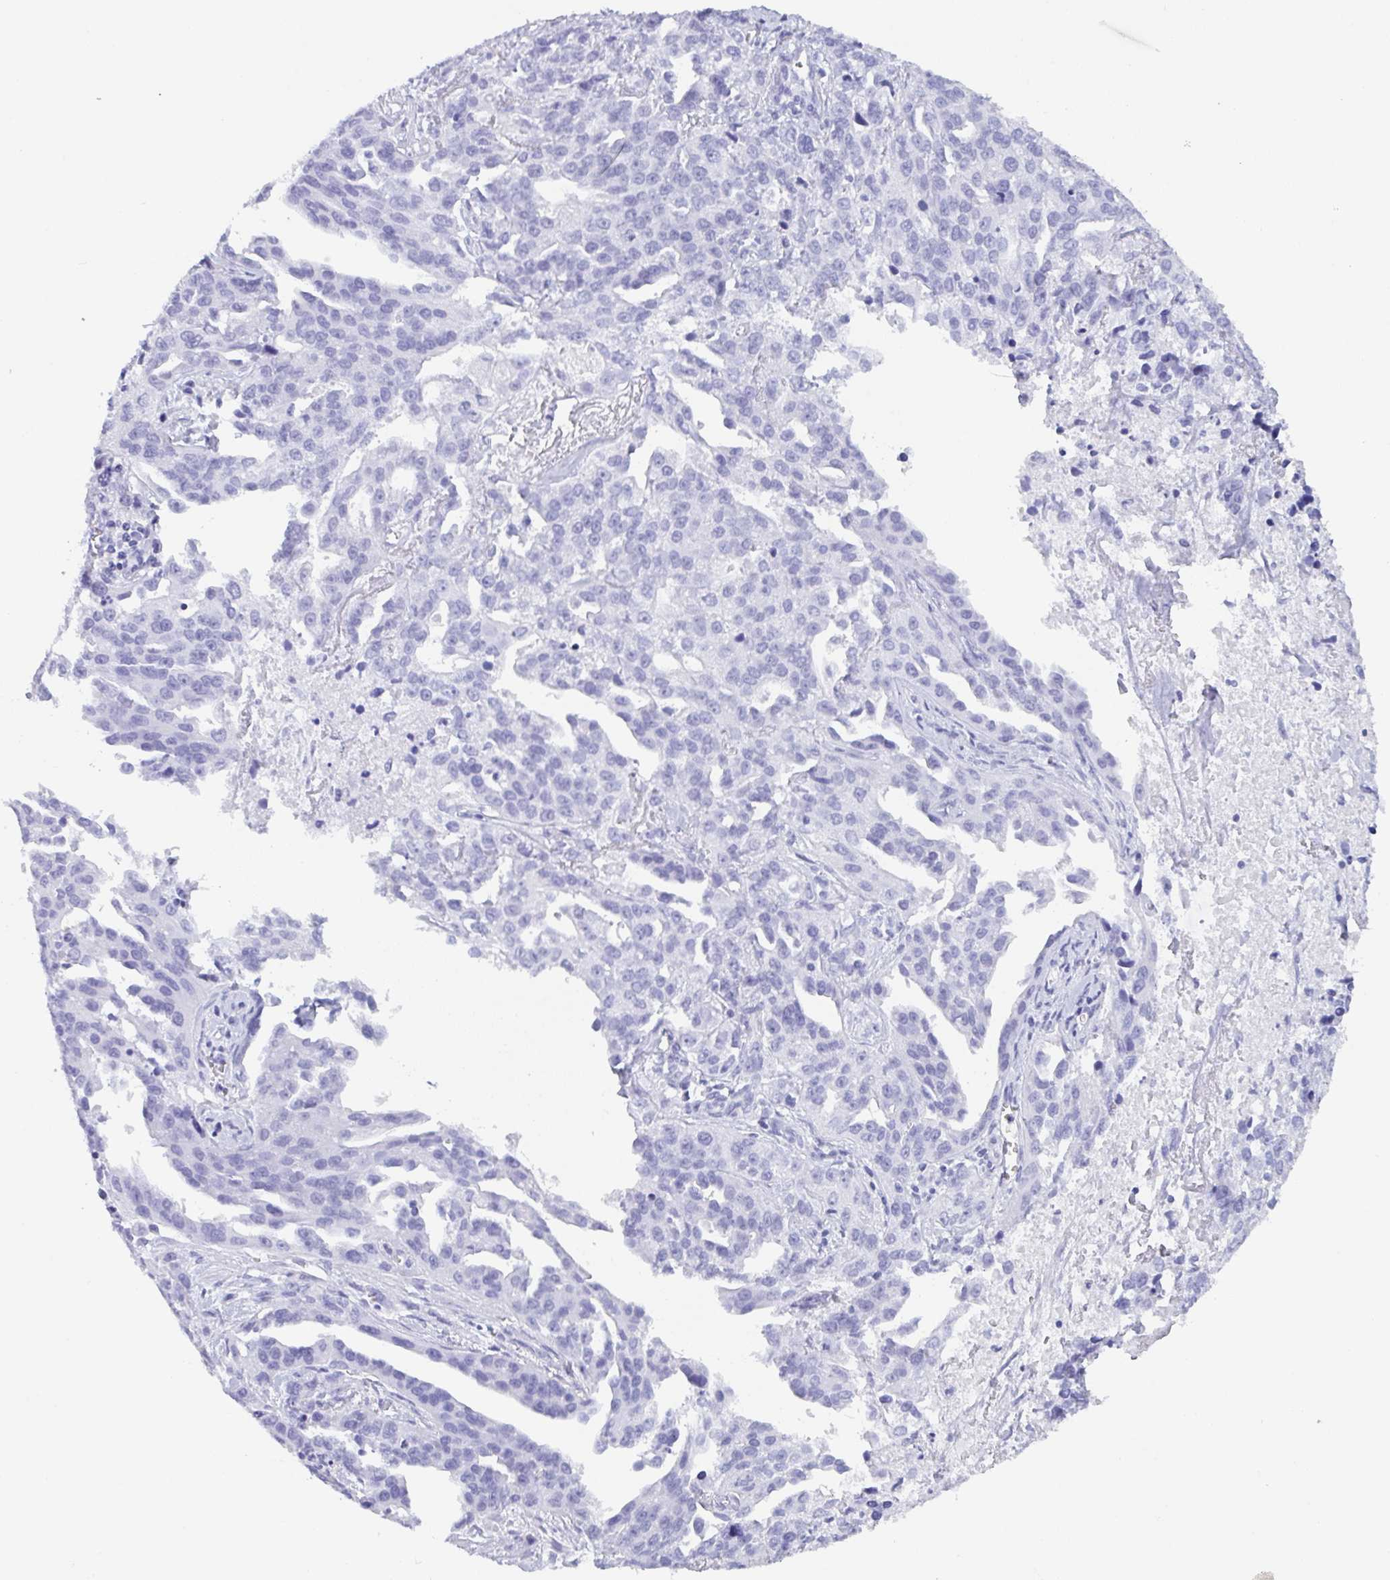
{"staining": {"intensity": "negative", "quantity": "none", "location": "none"}, "tissue": "ovarian cancer", "cell_type": "Tumor cells", "image_type": "cancer", "snomed": [{"axis": "morphology", "description": "Cystadenocarcinoma, serous, NOS"}, {"axis": "topography", "description": "Ovary"}], "caption": "Ovarian cancer (serous cystadenocarcinoma) was stained to show a protein in brown. There is no significant positivity in tumor cells. (IHC, brightfield microscopy, high magnification).", "gene": "ZNF850", "patient": {"sex": "female", "age": 75}}